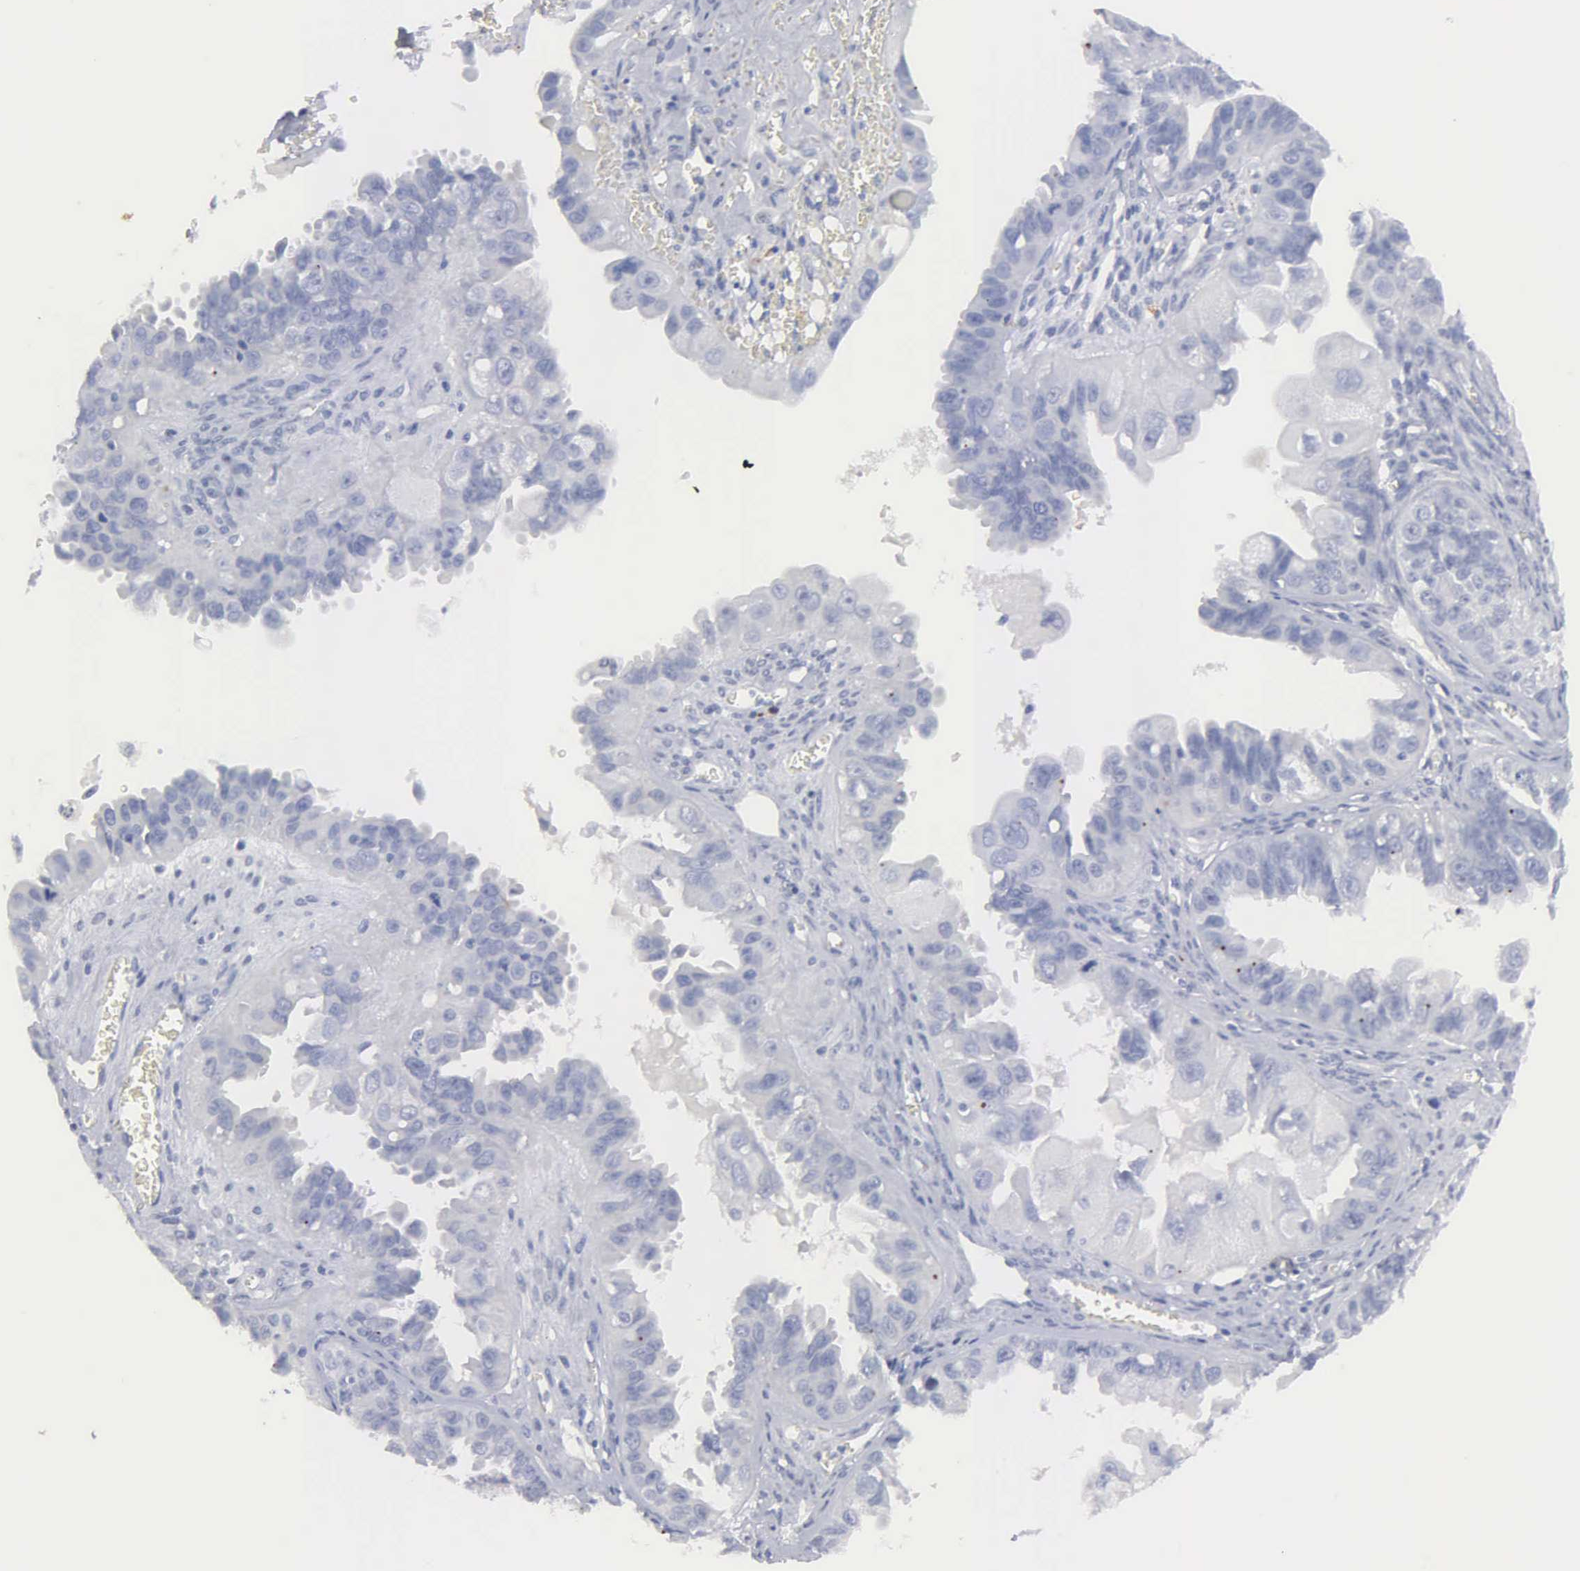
{"staining": {"intensity": "negative", "quantity": "none", "location": "none"}, "tissue": "ovarian cancer", "cell_type": "Tumor cells", "image_type": "cancer", "snomed": [{"axis": "morphology", "description": "Carcinoma, endometroid"}, {"axis": "topography", "description": "Ovary"}], "caption": "Ovarian cancer (endometroid carcinoma) stained for a protein using immunohistochemistry (IHC) exhibits no positivity tumor cells.", "gene": "ASPHD2", "patient": {"sex": "female", "age": 85}}